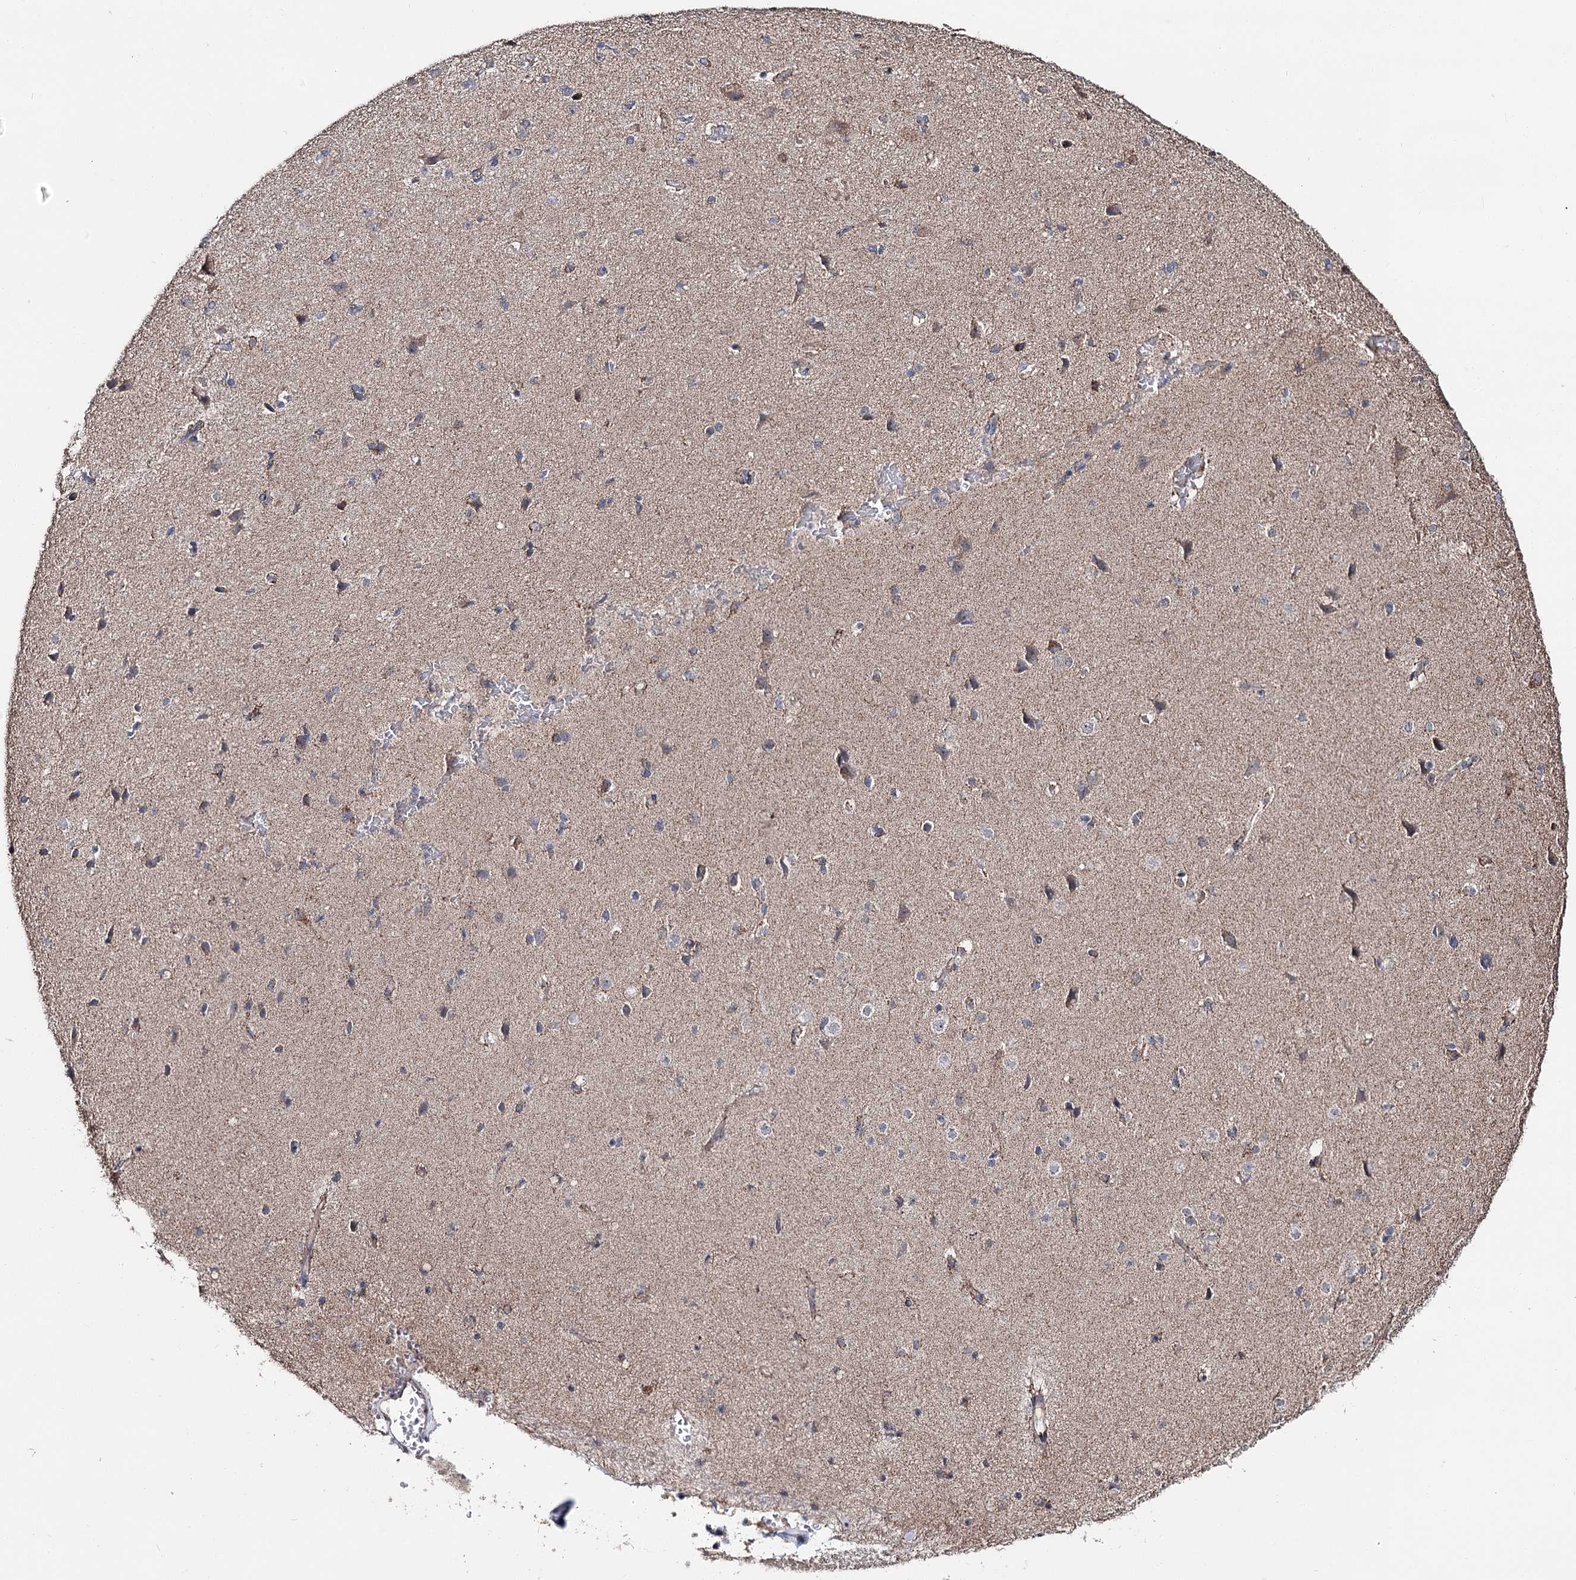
{"staining": {"intensity": "weak", "quantity": "<25%", "location": "cytoplasmic/membranous"}, "tissue": "cerebral cortex", "cell_type": "Endothelial cells", "image_type": "normal", "snomed": [{"axis": "morphology", "description": "Normal tissue, NOS"}, {"axis": "topography", "description": "Cerebral cortex"}], "caption": "The histopathology image displays no significant expression in endothelial cells of cerebral cortex. Brightfield microscopy of immunohistochemistry (IHC) stained with DAB (3,3'-diaminobenzidine) (brown) and hematoxylin (blue), captured at high magnification.", "gene": "RUFY4", "patient": {"sex": "male", "age": 62}}